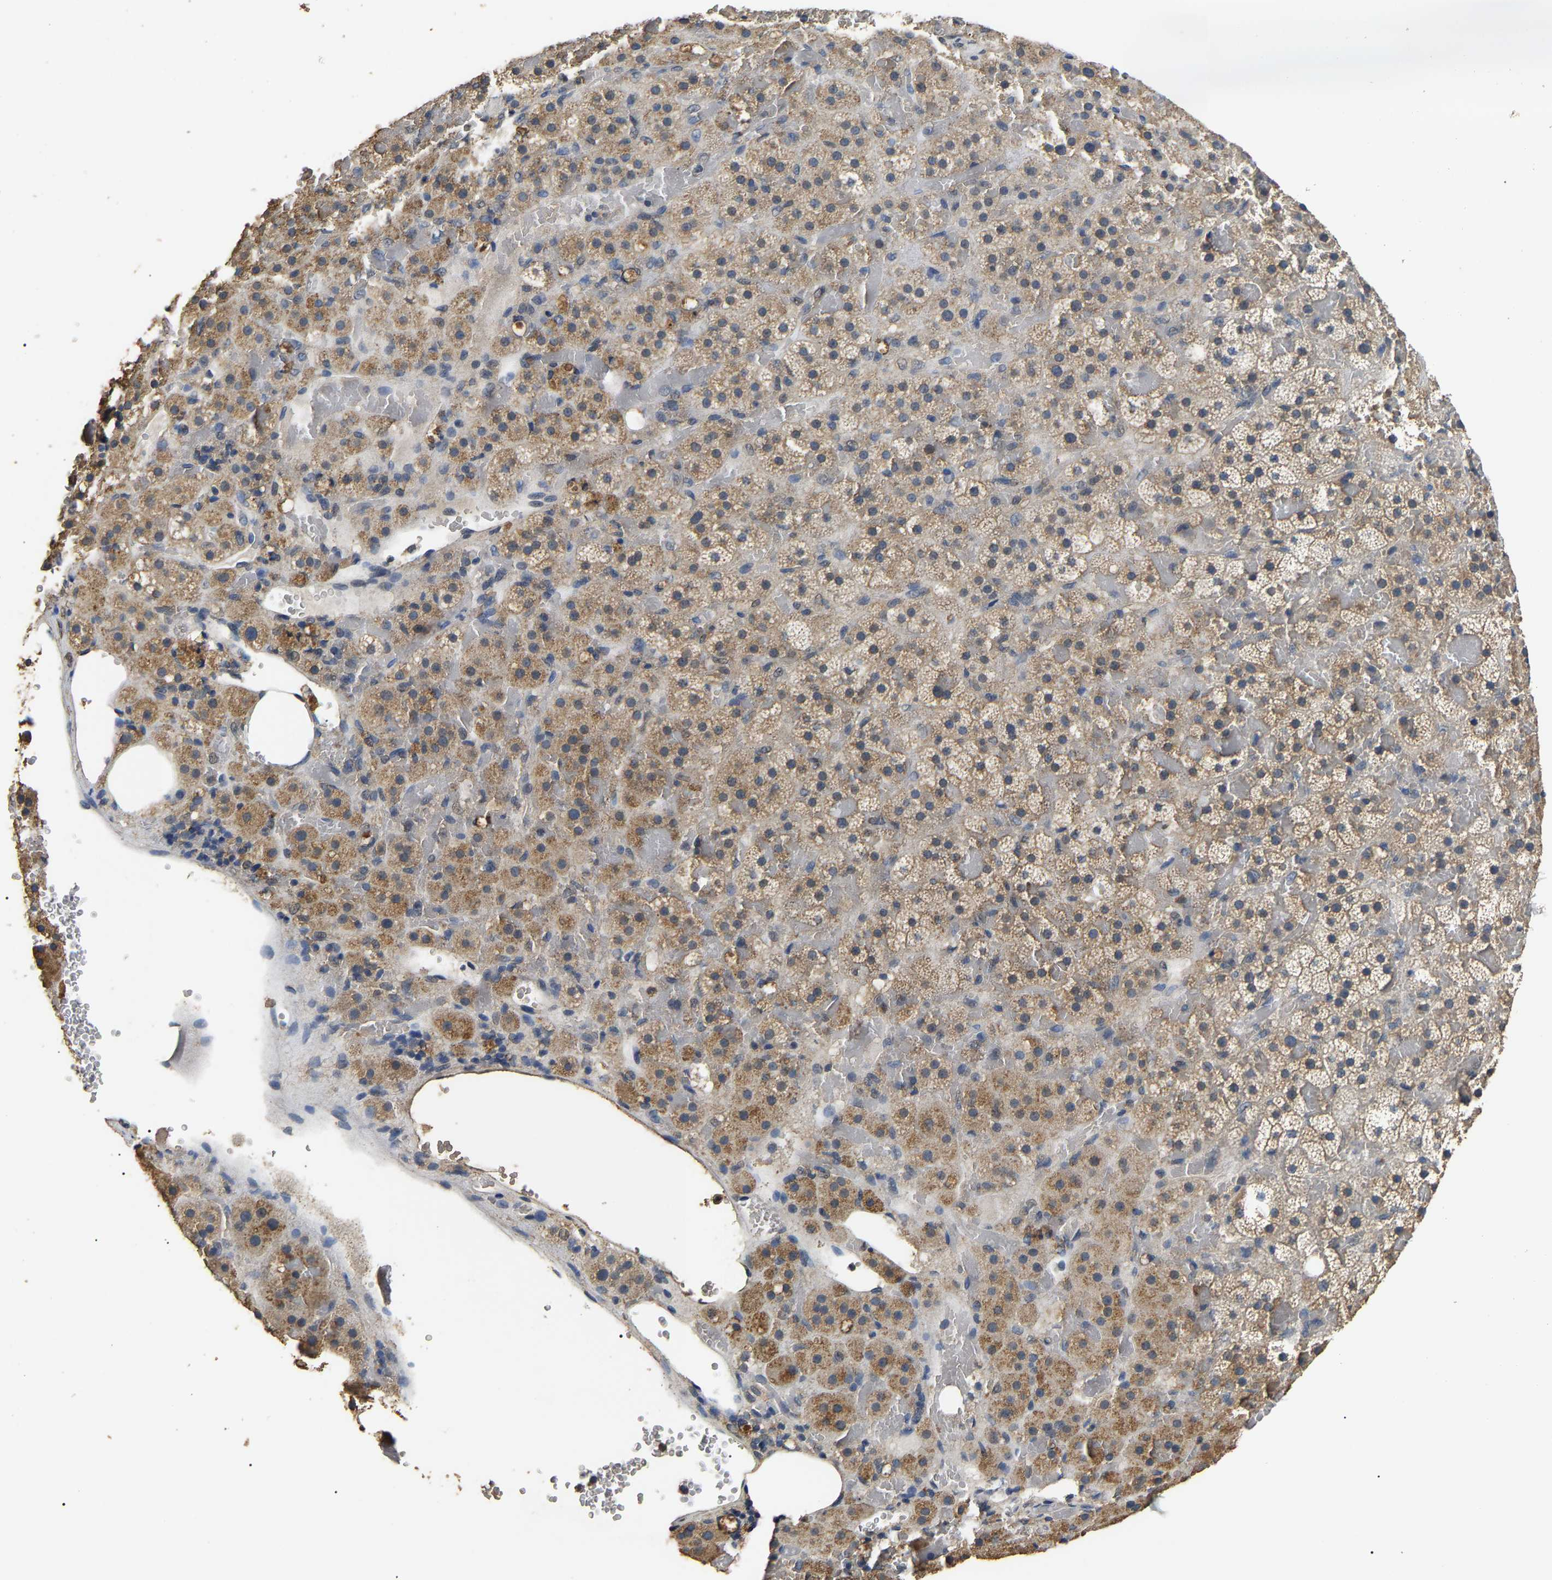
{"staining": {"intensity": "weak", "quantity": "25%-75%", "location": "cytoplasmic/membranous"}, "tissue": "adrenal gland", "cell_type": "Glandular cells", "image_type": "normal", "snomed": [{"axis": "morphology", "description": "Normal tissue, NOS"}, {"axis": "topography", "description": "Adrenal gland"}], "caption": "About 25%-75% of glandular cells in normal adrenal gland display weak cytoplasmic/membranous protein expression as visualized by brown immunohistochemical staining.", "gene": "PSMD8", "patient": {"sex": "female", "age": 59}}